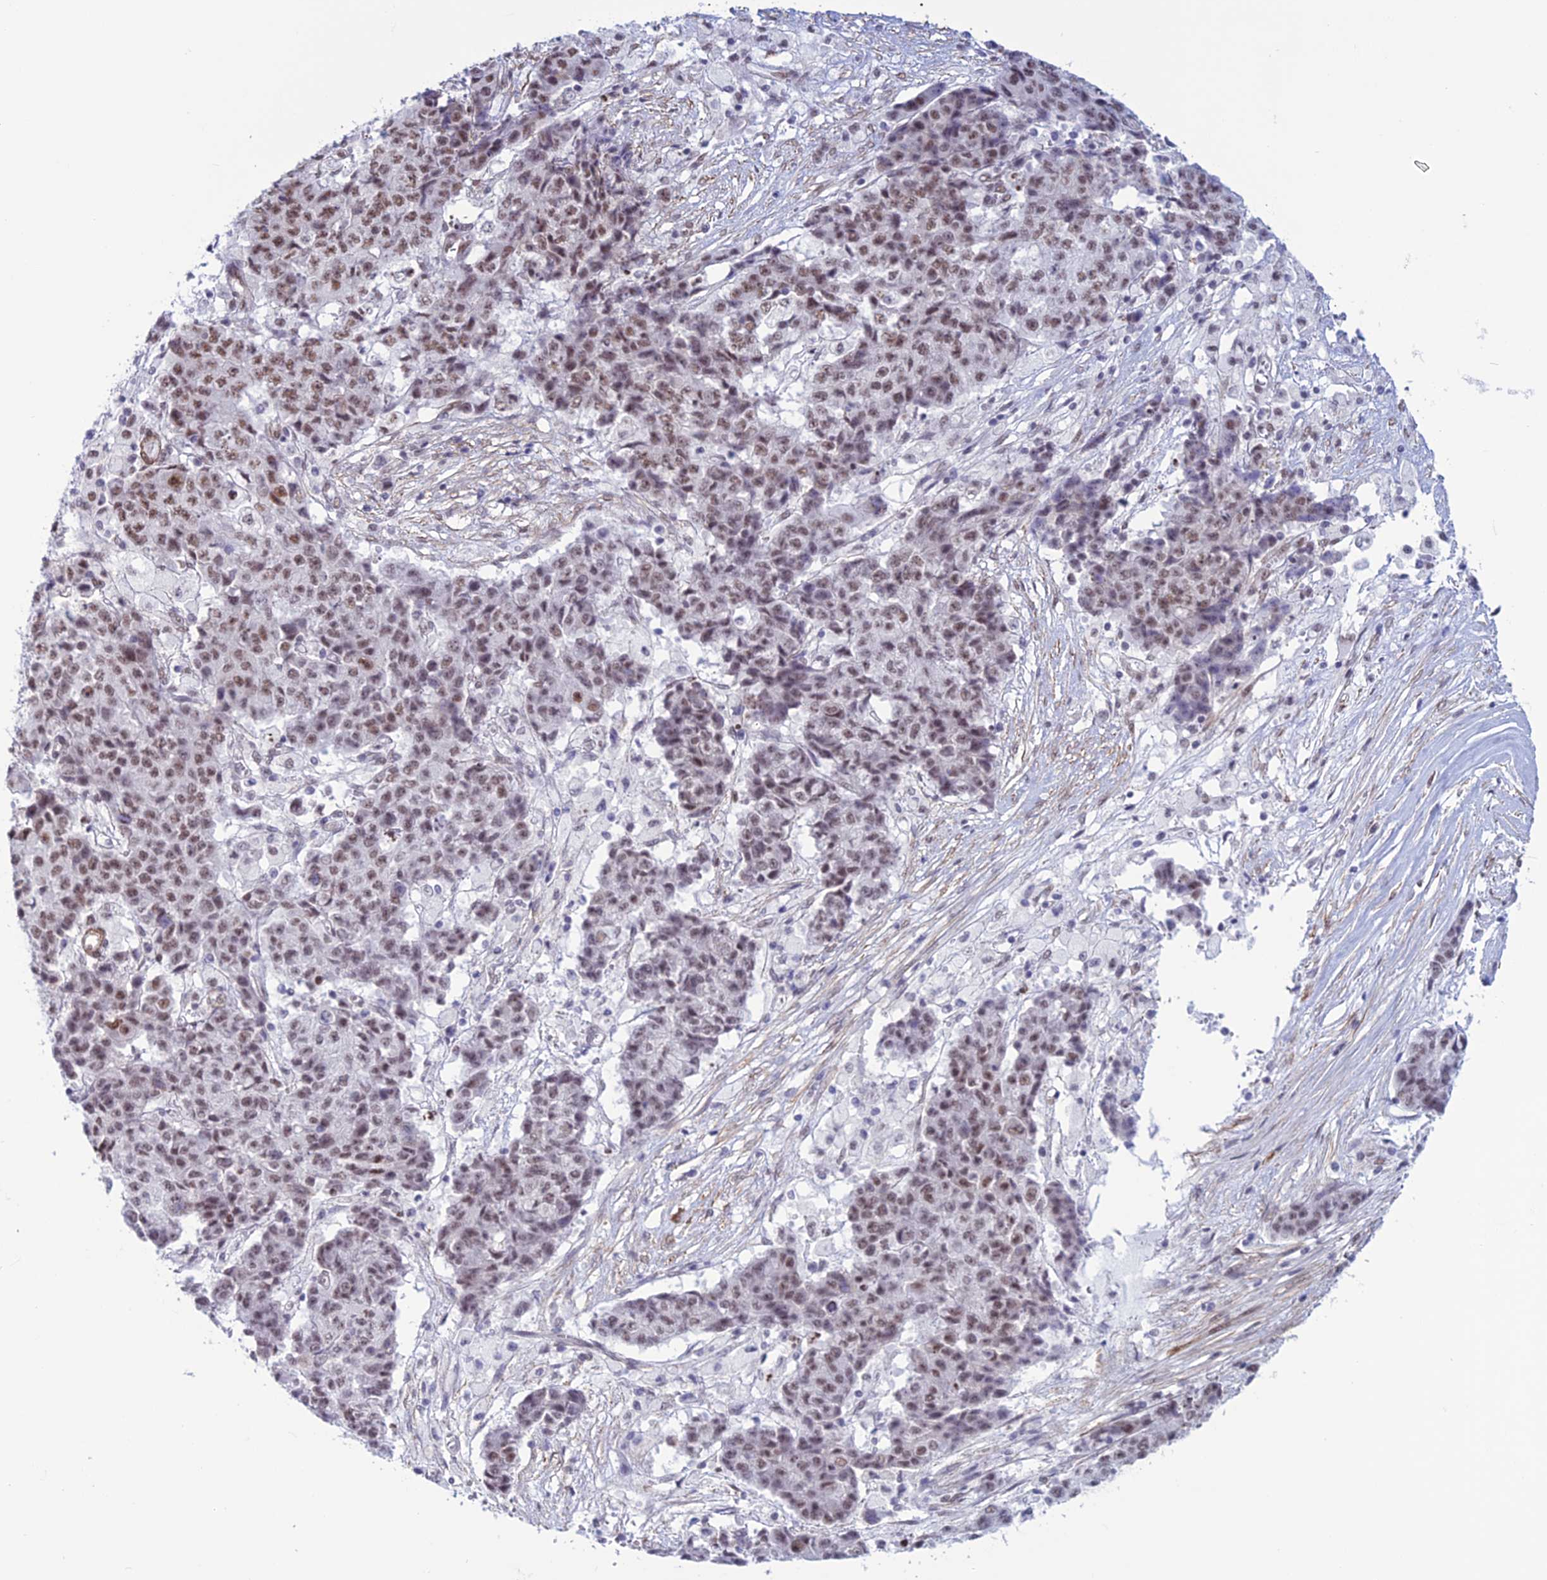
{"staining": {"intensity": "moderate", "quantity": ">75%", "location": "nuclear"}, "tissue": "ovarian cancer", "cell_type": "Tumor cells", "image_type": "cancer", "snomed": [{"axis": "morphology", "description": "Carcinoma, endometroid"}, {"axis": "topography", "description": "Ovary"}], "caption": "This is an image of immunohistochemistry (IHC) staining of ovarian endometroid carcinoma, which shows moderate positivity in the nuclear of tumor cells.", "gene": "U2AF1", "patient": {"sex": "female", "age": 42}}